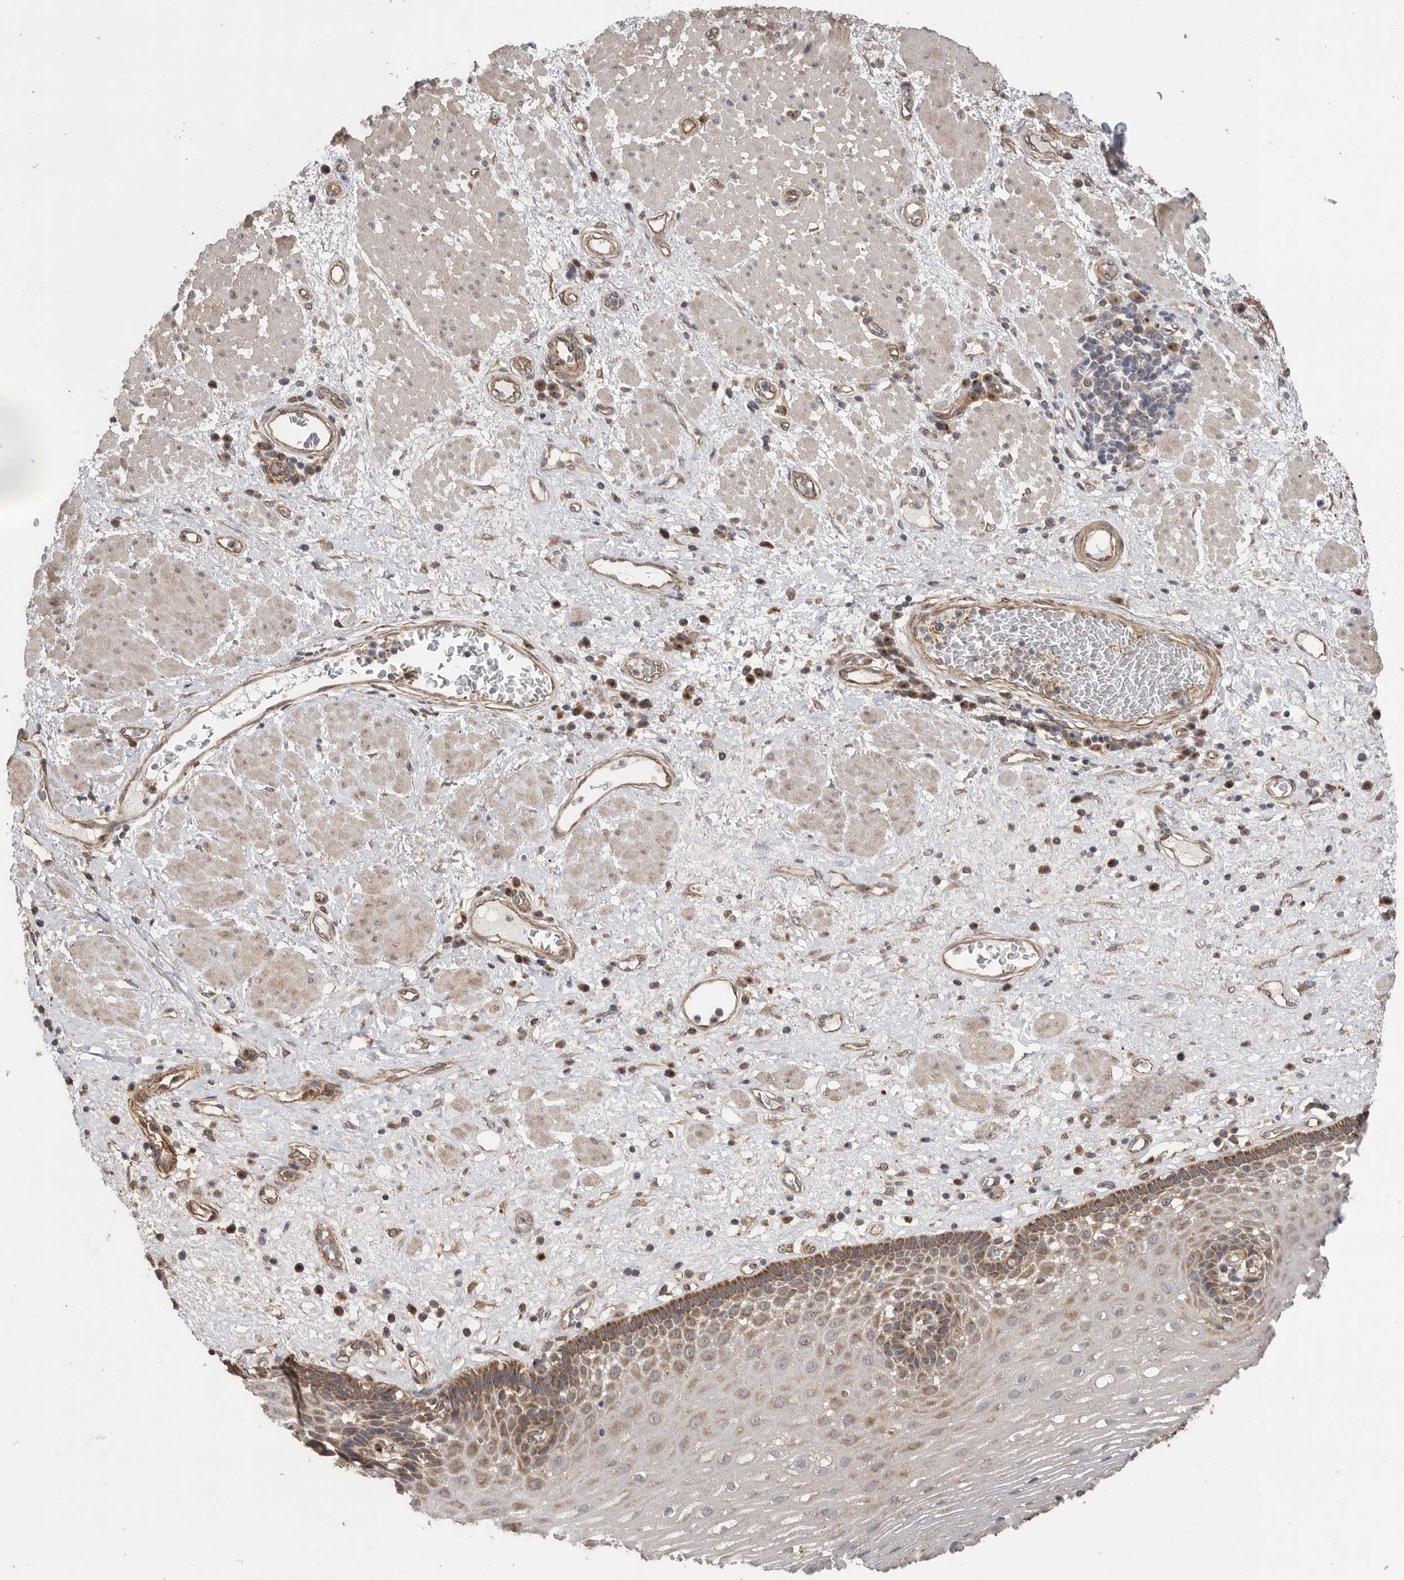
{"staining": {"intensity": "moderate", "quantity": "25%-75%", "location": "cytoplasmic/membranous"}, "tissue": "esophagus", "cell_type": "Squamous epithelial cells", "image_type": "normal", "snomed": [{"axis": "morphology", "description": "Normal tissue, NOS"}, {"axis": "morphology", "description": "Adenocarcinoma, NOS"}, {"axis": "topography", "description": "Esophagus"}], "caption": "Benign esophagus exhibits moderate cytoplasmic/membranous staining in about 25%-75% of squamous epithelial cells, visualized by immunohistochemistry. Immunohistochemistry stains the protein in brown and the nuclei are stained blue.", "gene": "PODXL2", "patient": {"sex": "male", "age": 62}}